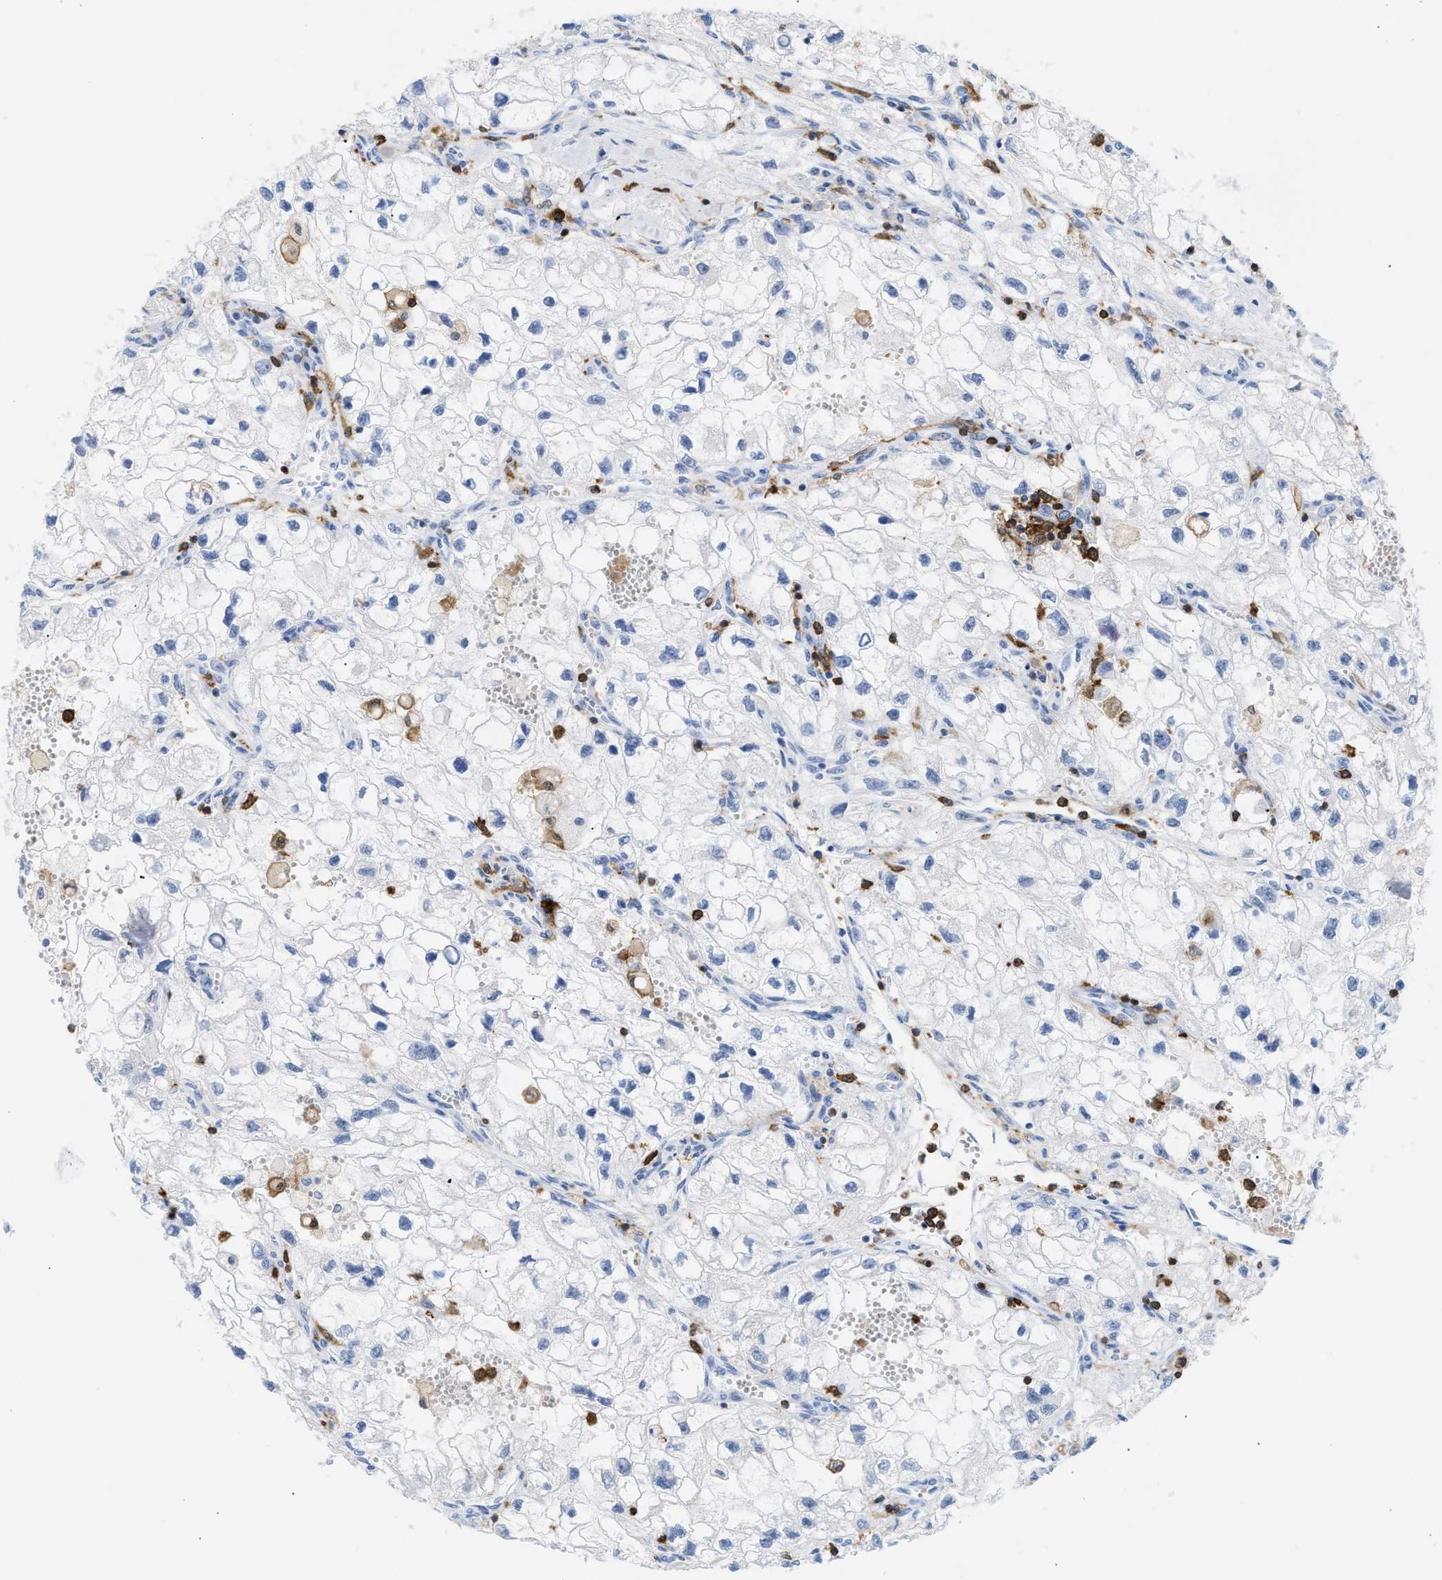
{"staining": {"intensity": "negative", "quantity": "none", "location": "none"}, "tissue": "renal cancer", "cell_type": "Tumor cells", "image_type": "cancer", "snomed": [{"axis": "morphology", "description": "Adenocarcinoma, NOS"}, {"axis": "topography", "description": "Kidney"}], "caption": "The histopathology image displays no staining of tumor cells in renal cancer. Nuclei are stained in blue.", "gene": "LCP1", "patient": {"sex": "female", "age": 70}}